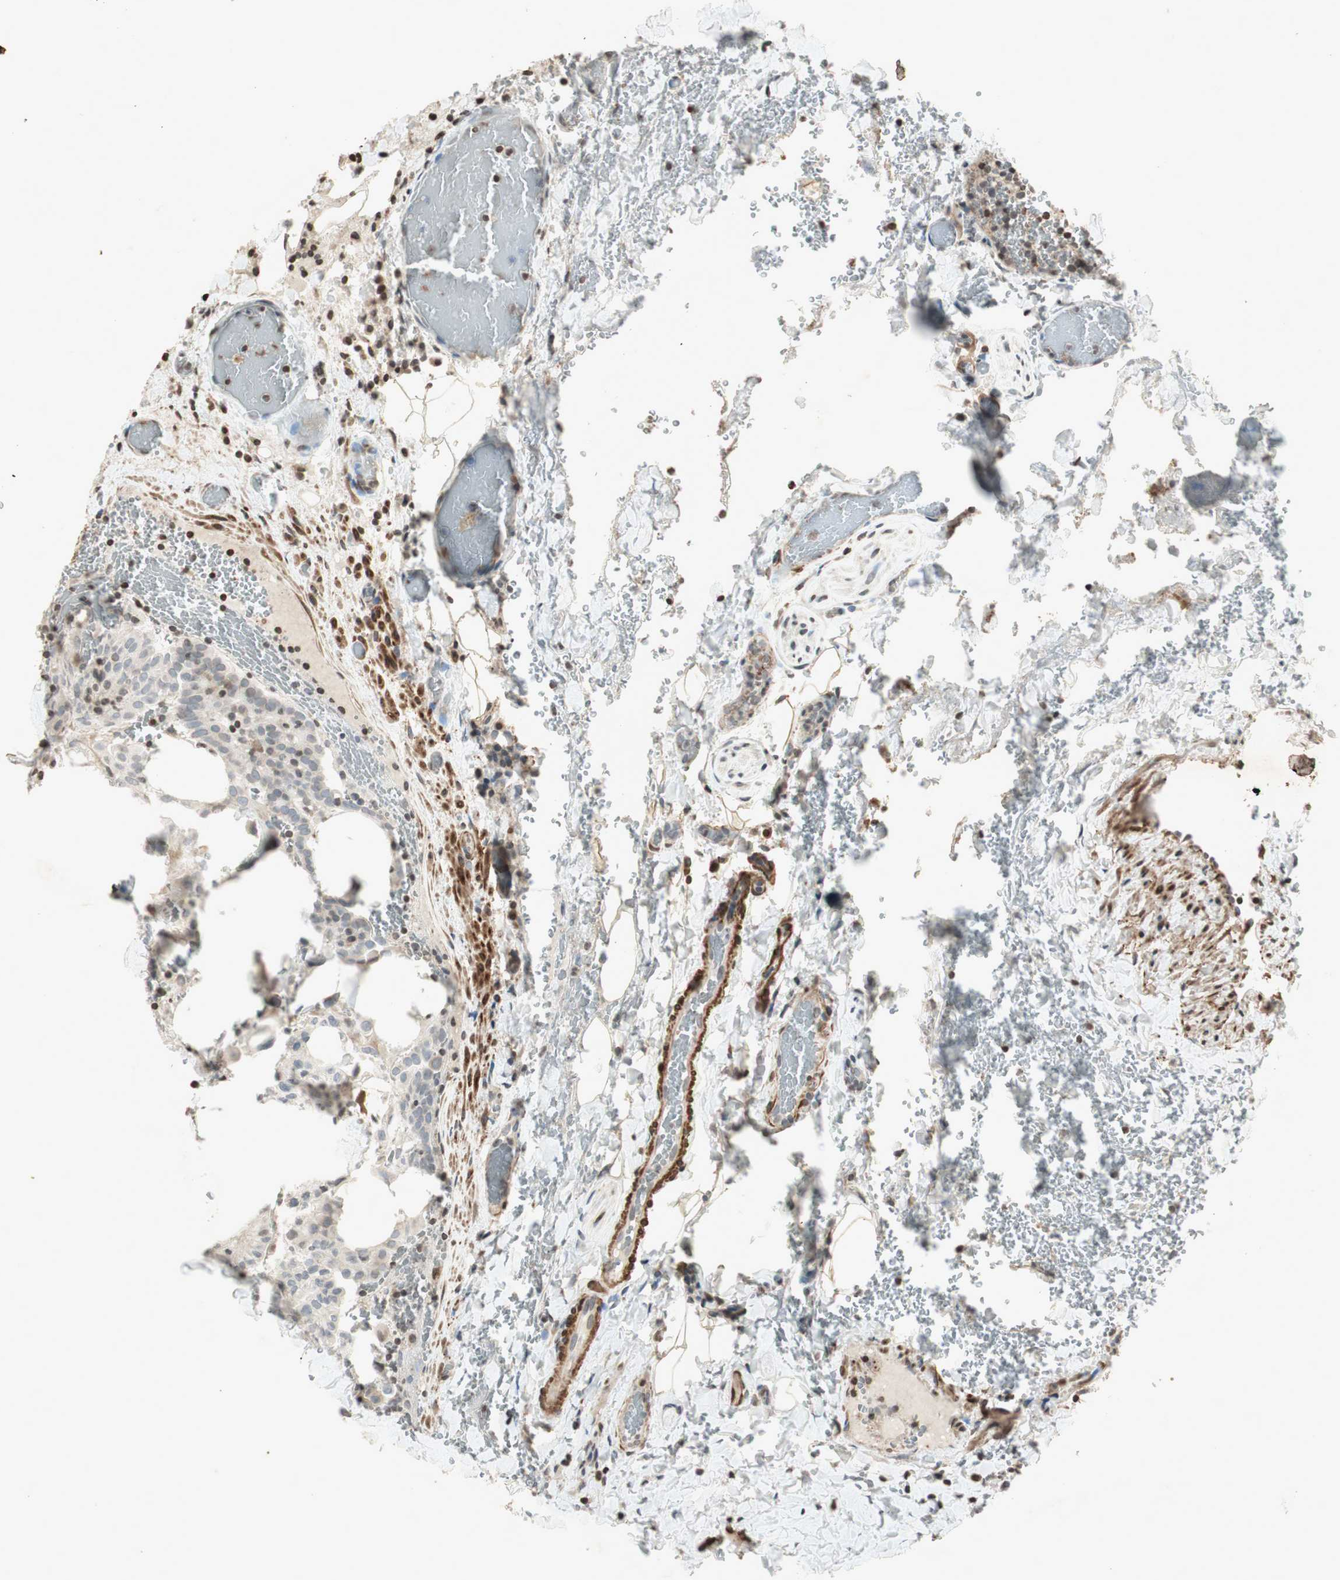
{"staining": {"intensity": "negative", "quantity": "none", "location": "none"}, "tissue": "thyroid cancer", "cell_type": "Tumor cells", "image_type": "cancer", "snomed": [{"axis": "morphology", "description": "Normal tissue, NOS"}, {"axis": "morphology", "description": "Papillary adenocarcinoma, NOS"}, {"axis": "topography", "description": "Thyroid gland"}], "caption": "Photomicrograph shows no protein staining in tumor cells of papillary adenocarcinoma (thyroid) tissue.", "gene": "PRKG1", "patient": {"sex": "female", "age": 30}}